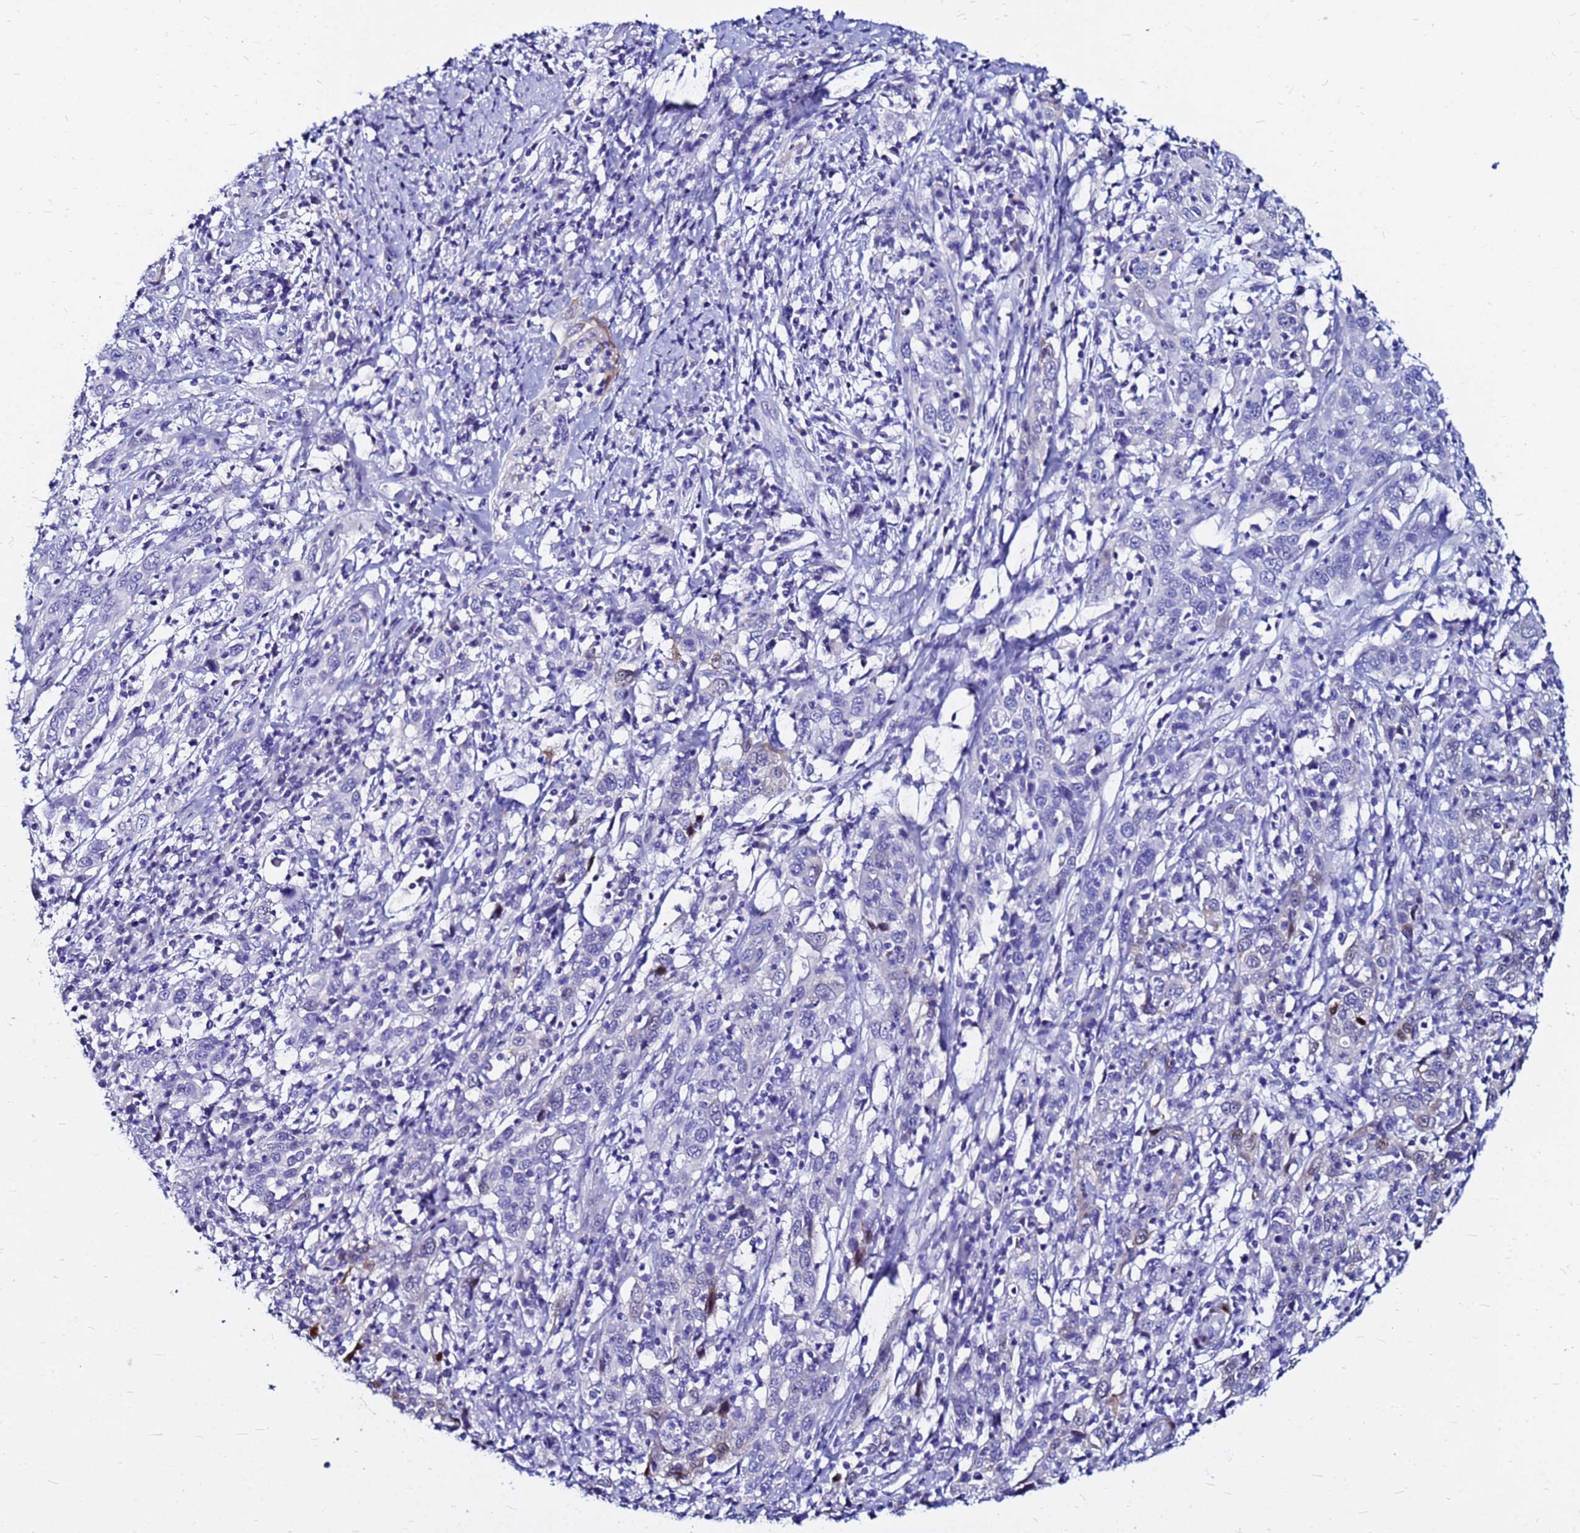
{"staining": {"intensity": "moderate", "quantity": "<25%", "location": "cytoplasmic/membranous"}, "tissue": "cervical cancer", "cell_type": "Tumor cells", "image_type": "cancer", "snomed": [{"axis": "morphology", "description": "Squamous cell carcinoma, NOS"}, {"axis": "topography", "description": "Cervix"}], "caption": "Squamous cell carcinoma (cervical) stained with immunohistochemistry (IHC) displays moderate cytoplasmic/membranous expression in approximately <25% of tumor cells. (DAB (3,3'-diaminobenzidine) IHC, brown staining for protein, blue staining for nuclei).", "gene": "PPP1R14C", "patient": {"sex": "female", "age": 46}}